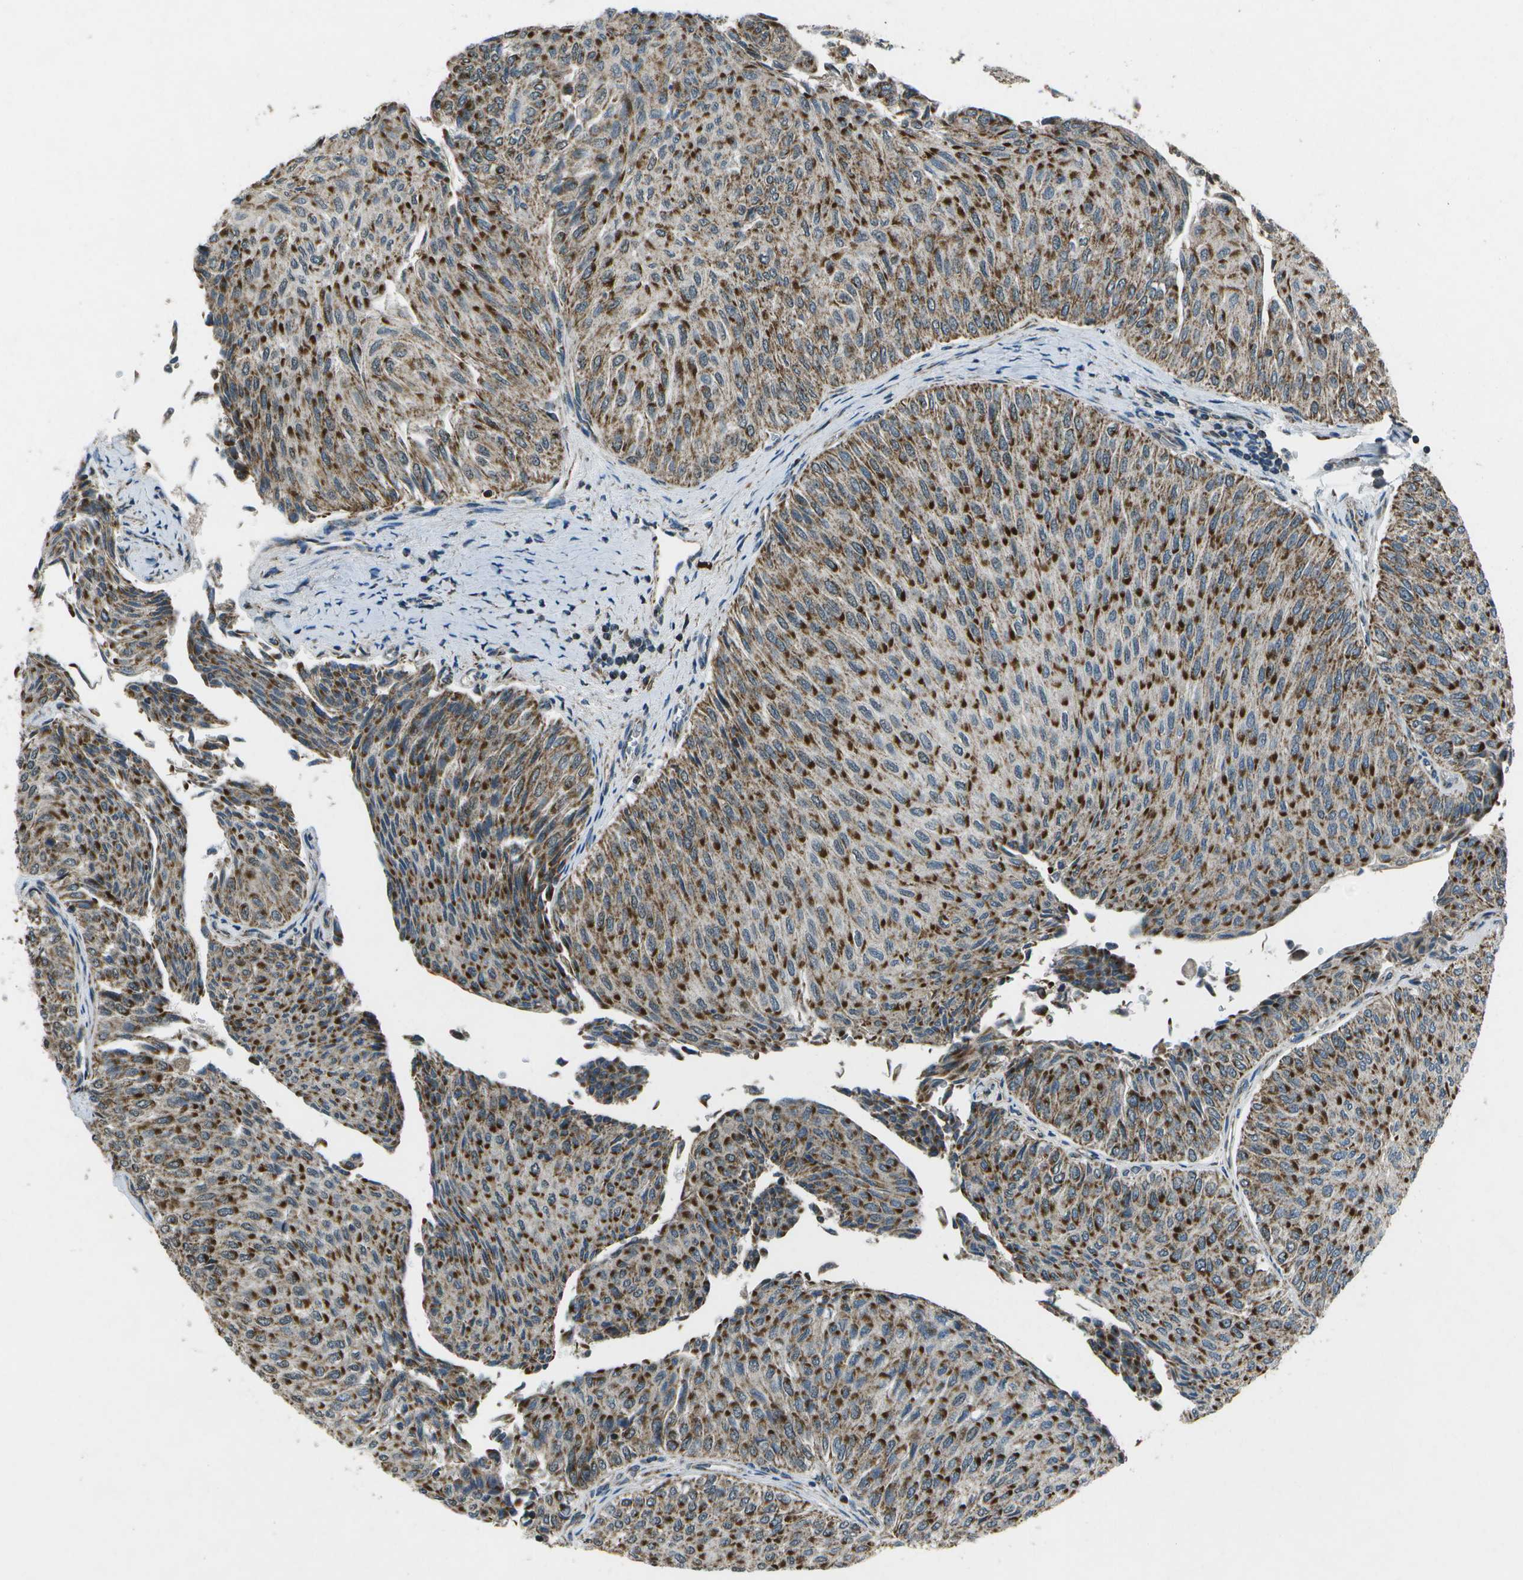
{"staining": {"intensity": "strong", "quantity": ">75%", "location": "cytoplasmic/membranous"}, "tissue": "urothelial cancer", "cell_type": "Tumor cells", "image_type": "cancer", "snomed": [{"axis": "morphology", "description": "Urothelial carcinoma, Low grade"}, {"axis": "topography", "description": "Urinary bladder"}], "caption": "Strong cytoplasmic/membranous staining for a protein is seen in approximately >75% of tumor cells of urothelial cancer using IHC.", "gene": "EIF2AK1", "patient": {"sex": "male", "age": 78}}